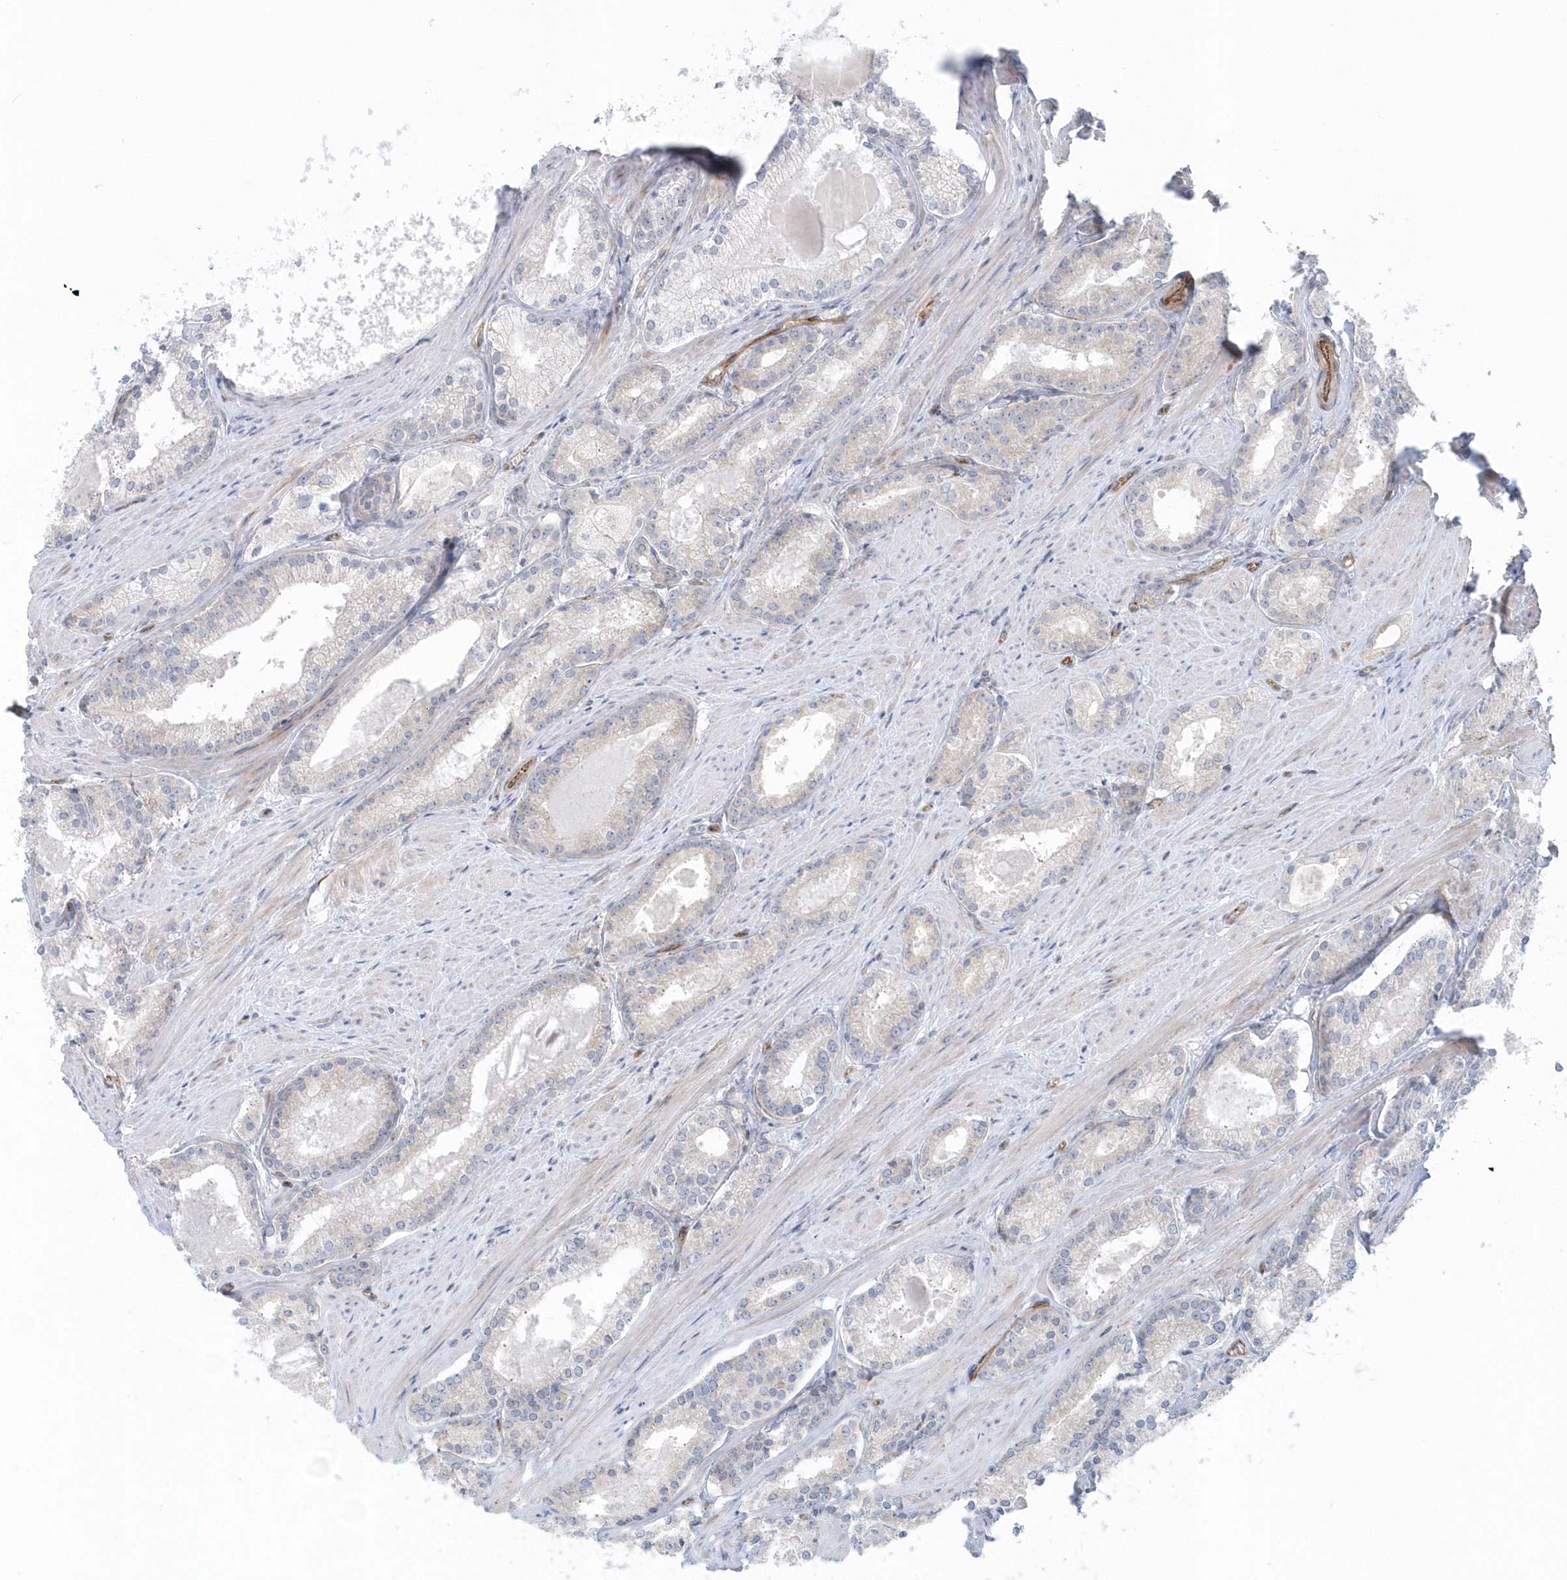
{"staining": {"intensity": "weak", "quantity": "<25%", "location": "cytoplasmic/membranous"}, "tissue": "prostate cancer", "cell_type": "Tumor cells", "image_type": "cancer", "snomed": [{"axis": "morphology", "description": "Adenocarcinoma, Low grade"}, {"axis": "topography", "description": "Prostate"}], "caption": "IHC image of human prostate cancer (low-grade adenocarcinoma) stained for a protein (brown), which demonstrates no positivity in tumor cells.", "gene": "GPR152", "patient": {"sex": "male", "age": 54}}